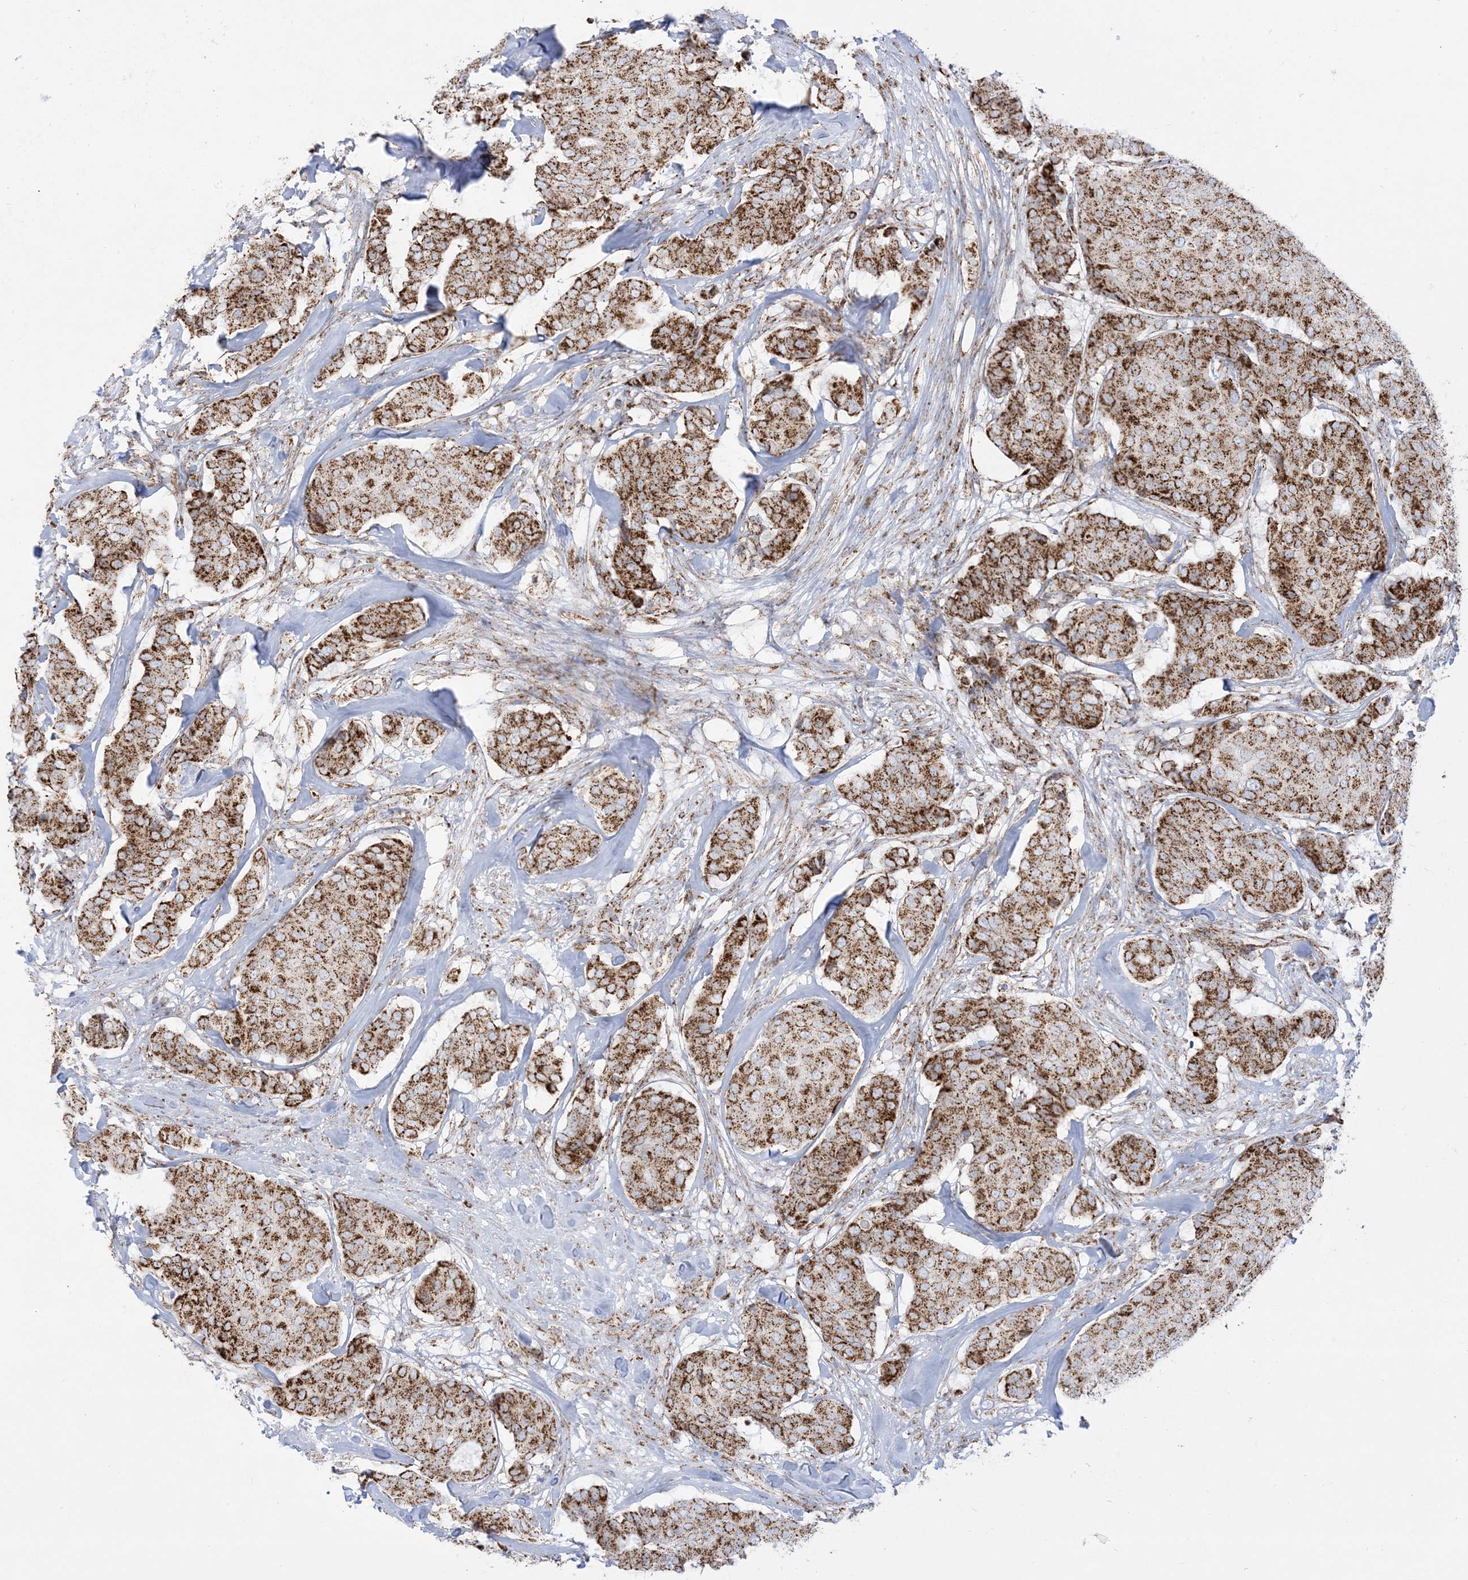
{"staining": {"intensity": "strong", "quantity": ">75%", "location": "cytoplasmic/membranous"}, "tissue": "breast cancer", "cell_type": "Tumor cells", "image_type": "cancer", "snomed": [{"axis": "morphology", "description": "Duct carcinoma"}, {"axis": "topography", "description": "Breast"}], "caption": "Immunohistochemistry (DAB (3,3'-diaminobenzidine)) staining of human breast invasive ductal carcinoma displays strong cytoplasmic/membranous protein expression in about >75% of tumor cells.", "gene": "MRPS36", "patient": {"sex": "female", "age": 75}}